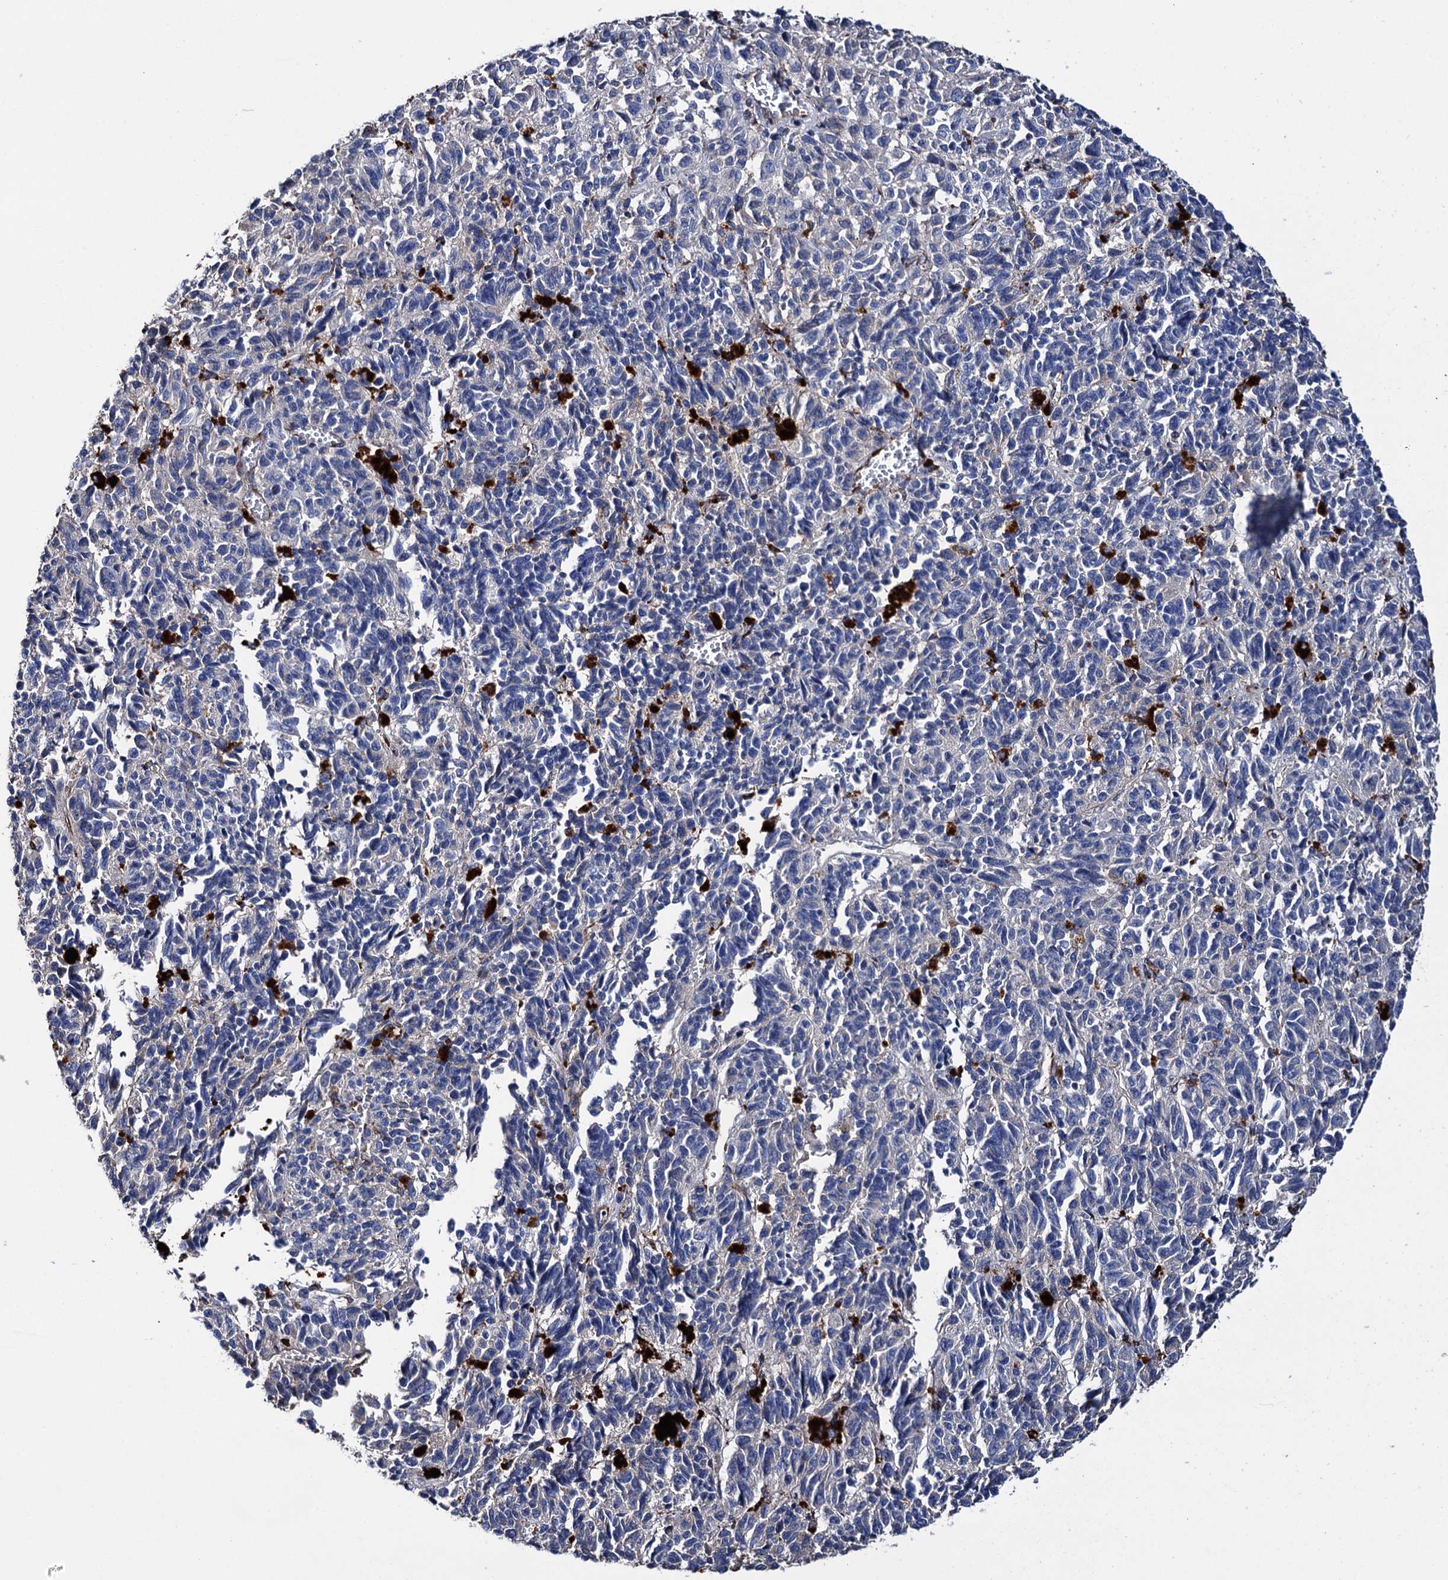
{"staining": {"intensity": "negative", "quantity": "none", "location": "none"}, "tissue": "melanoma", "cell_type": "Tumor cells", "image_type": "cancer", "snomed": [{"axis": "morphology", "description": "Malignant melanoma, Metastatic site"}, {"axis": "topography", "description": "Lung"}], "caption": "Tumor cells show no significant expression in malignant melanoma (metastatic site).", "gene": "SCPEP1", "patient": {"sex": "male", "age": 64}}